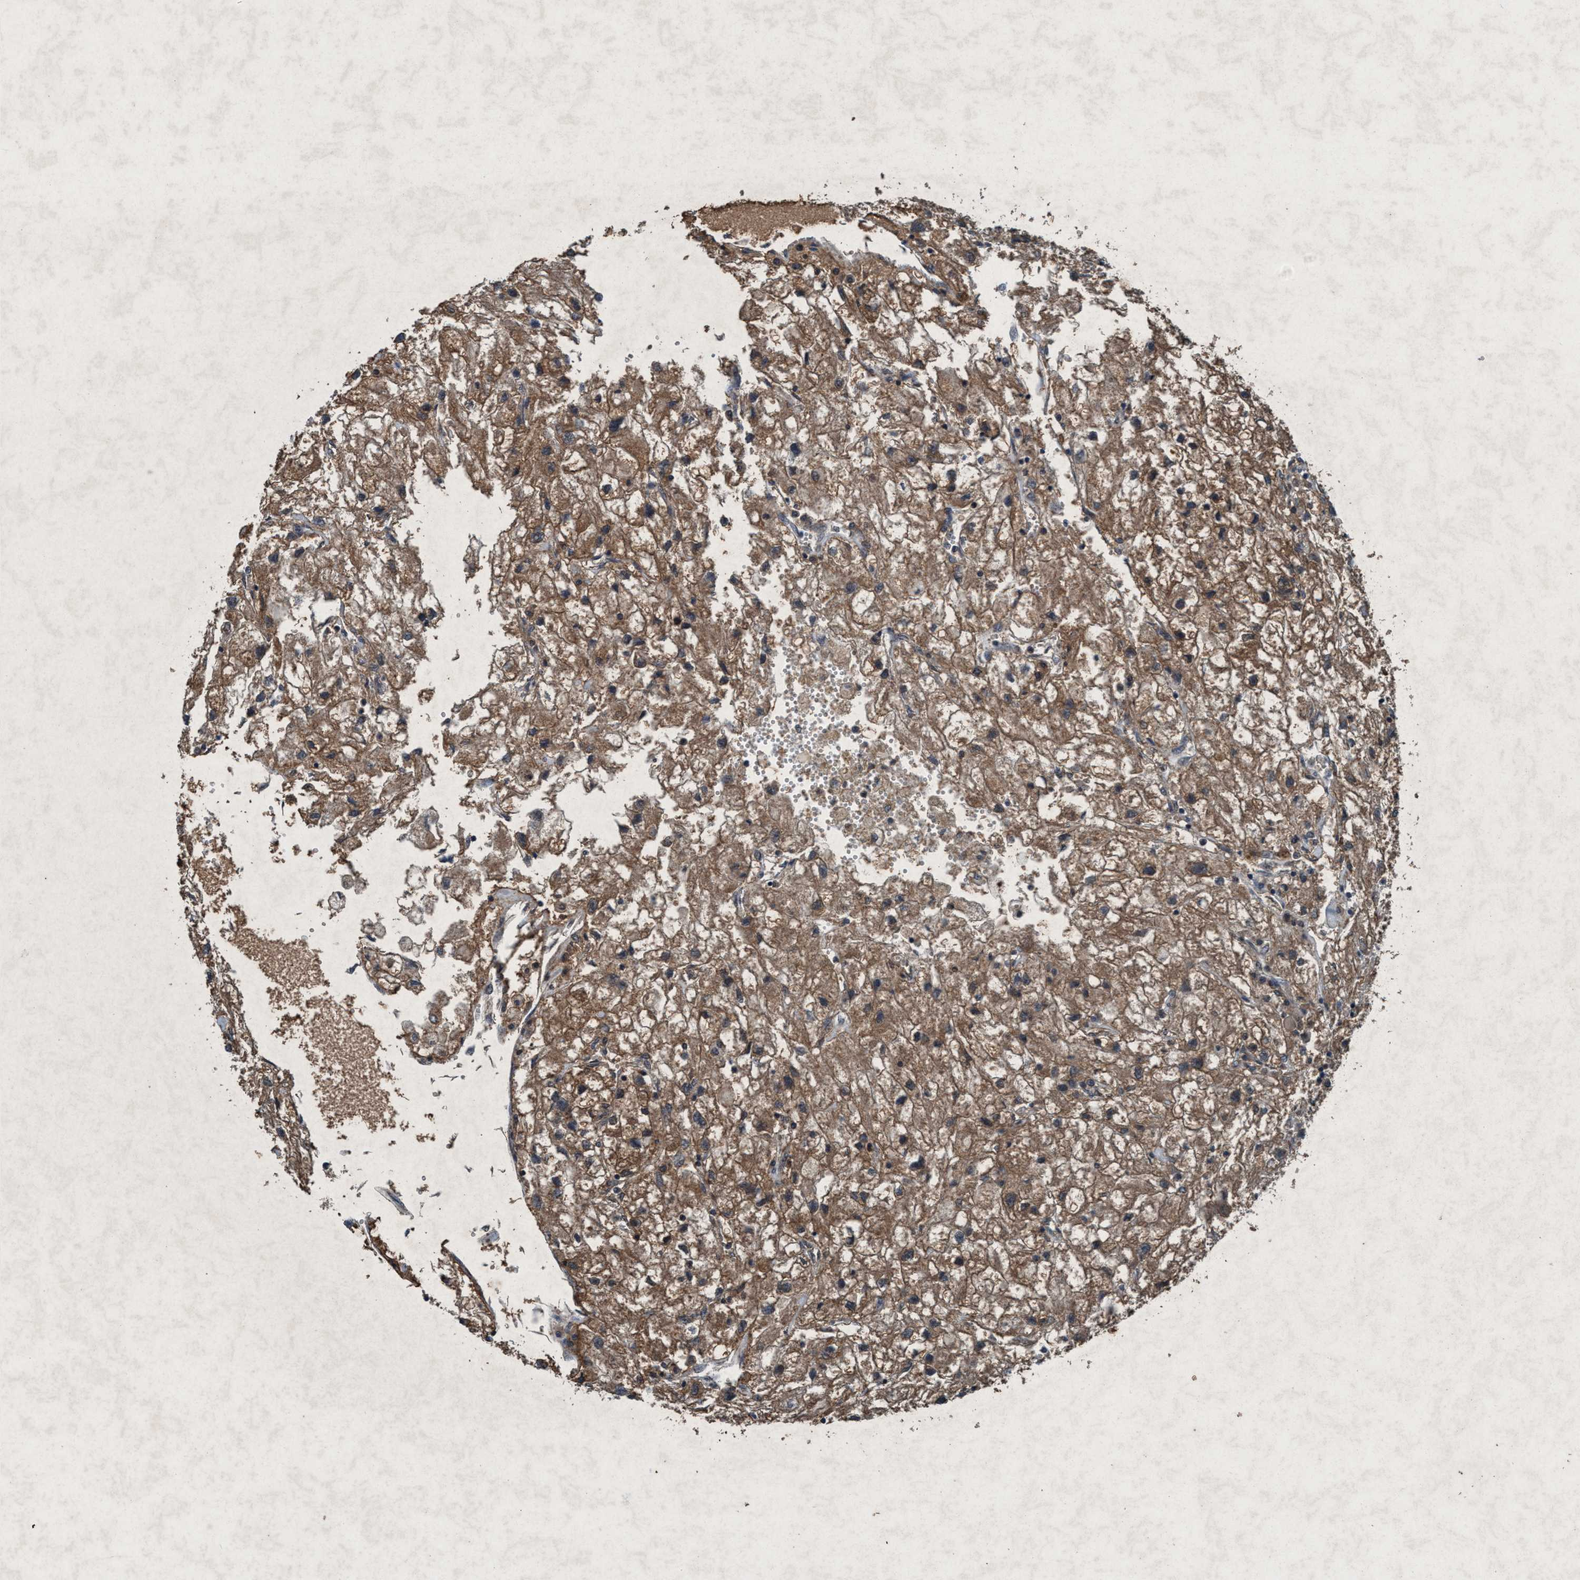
{"staining": {"intensity": "moderate", "quantity": ">75%", "location": "cytoplasmic/membranous"}, "tissue": "renal cancer", "cell_type": "Tumor cells", "image_type": "cancer", "snomed": [{"axis": "morphology", "description": "Adenocarcinoma, NOS"}, {"axis": "topography", "description": "Kidney"}], "caption": "A high-resolution micrograph shows immunohistochemistry (IHC) staining of renal cancer, which reveals moderate cytoplasmic/membranous positivity in about >75% of tumor cells.", "gene": "AKT1S1", "patient": {"sex": "female", "age": 70}}